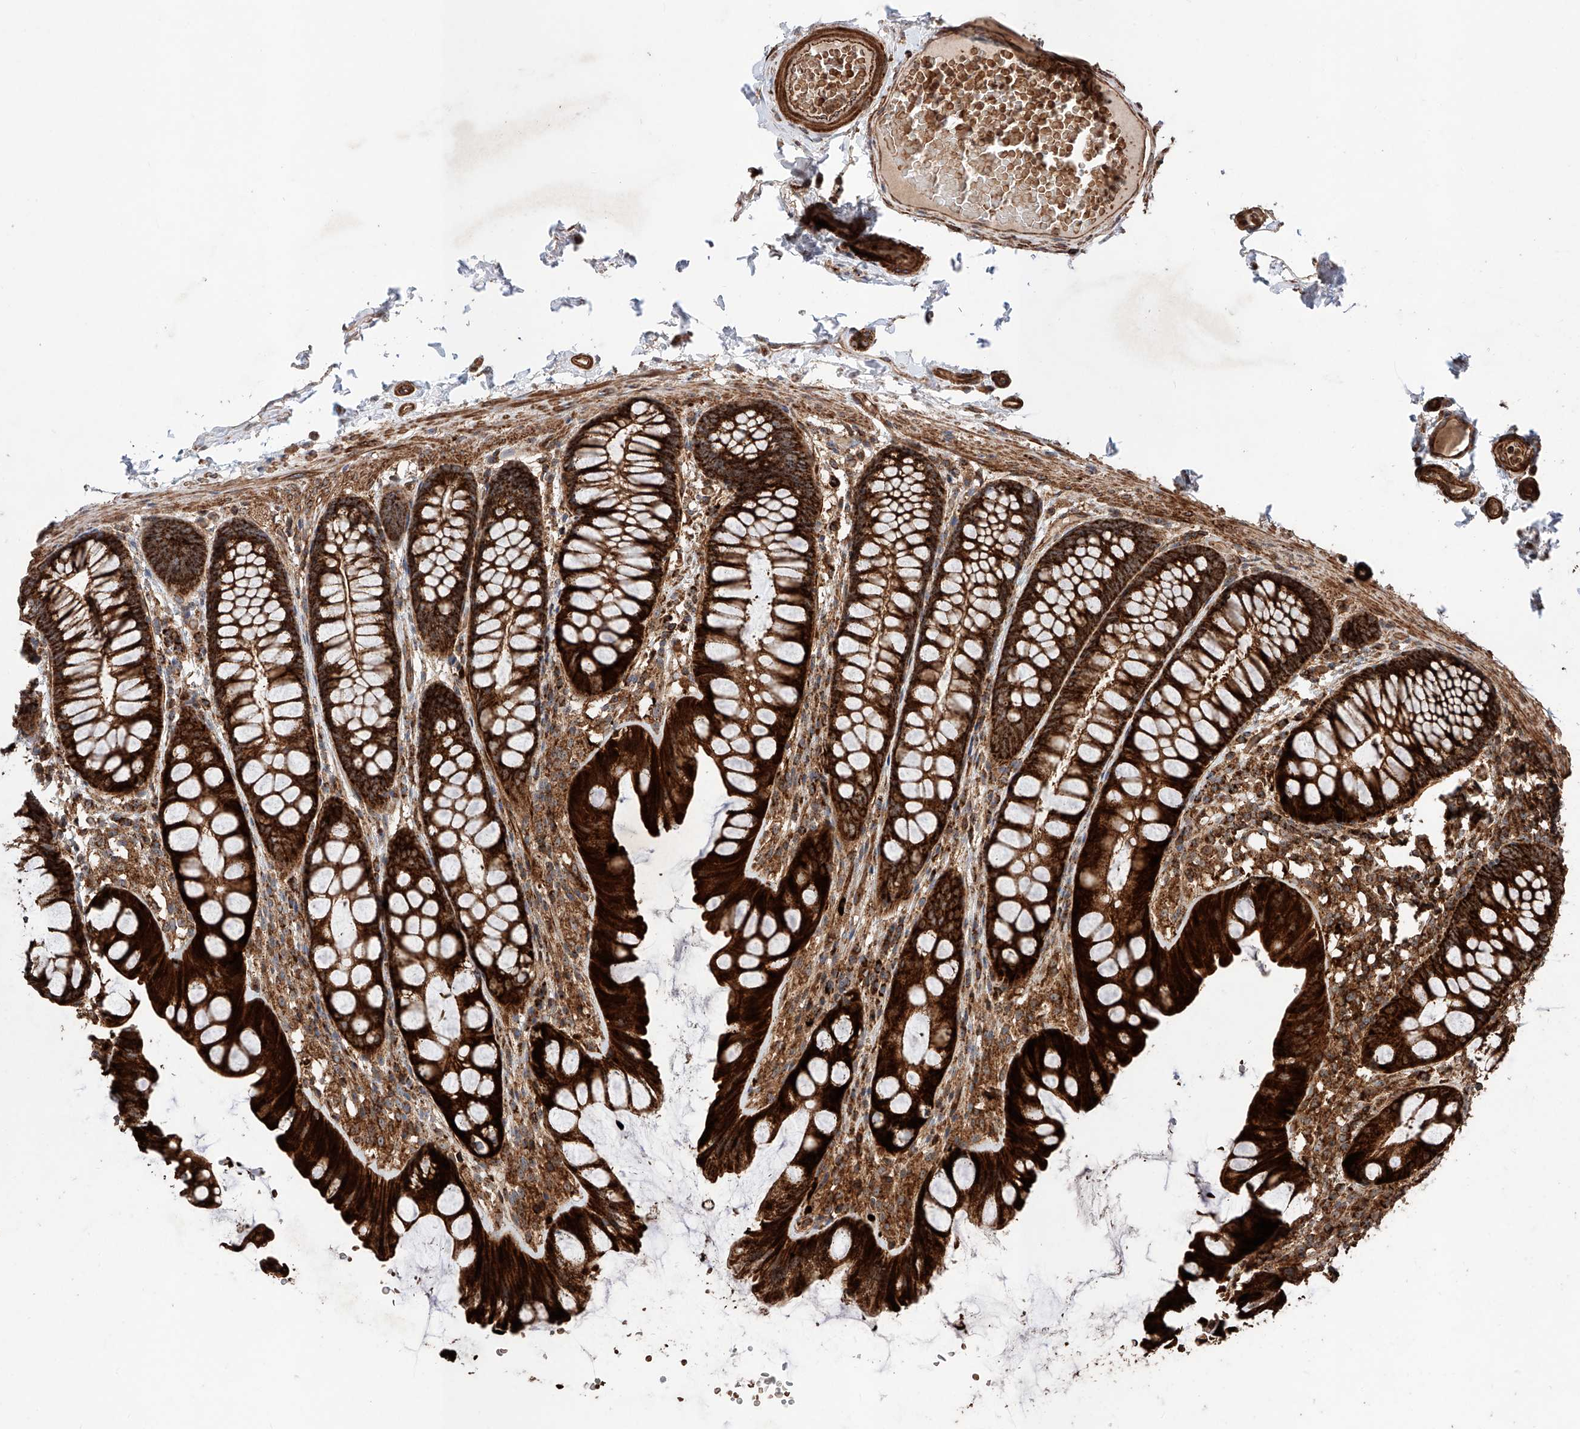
{"staining": {"intensity": "strong", "quantity": ">75%", "location": "cytoplasmic/membranous"}, "tissue": "colon", "cell_type": "Endothelial cells", "image_type": "normal", "snomed": [{"axis": "morphology", "description": "Normal tissue, NOS"}, {"axis": "topography", "description": "Colon"}], "caption": "The image demonstrates a brown stain indicating the presence of a protein in the cytoplasmic/membranous of endothelial cells in colon. The protein is stained brown, and the nuclei are stained in blue (DAB IHC with brightfield microscopy, high magnification).", "gene": "PISD", "patient": {"sex": "male", "age": 47}}